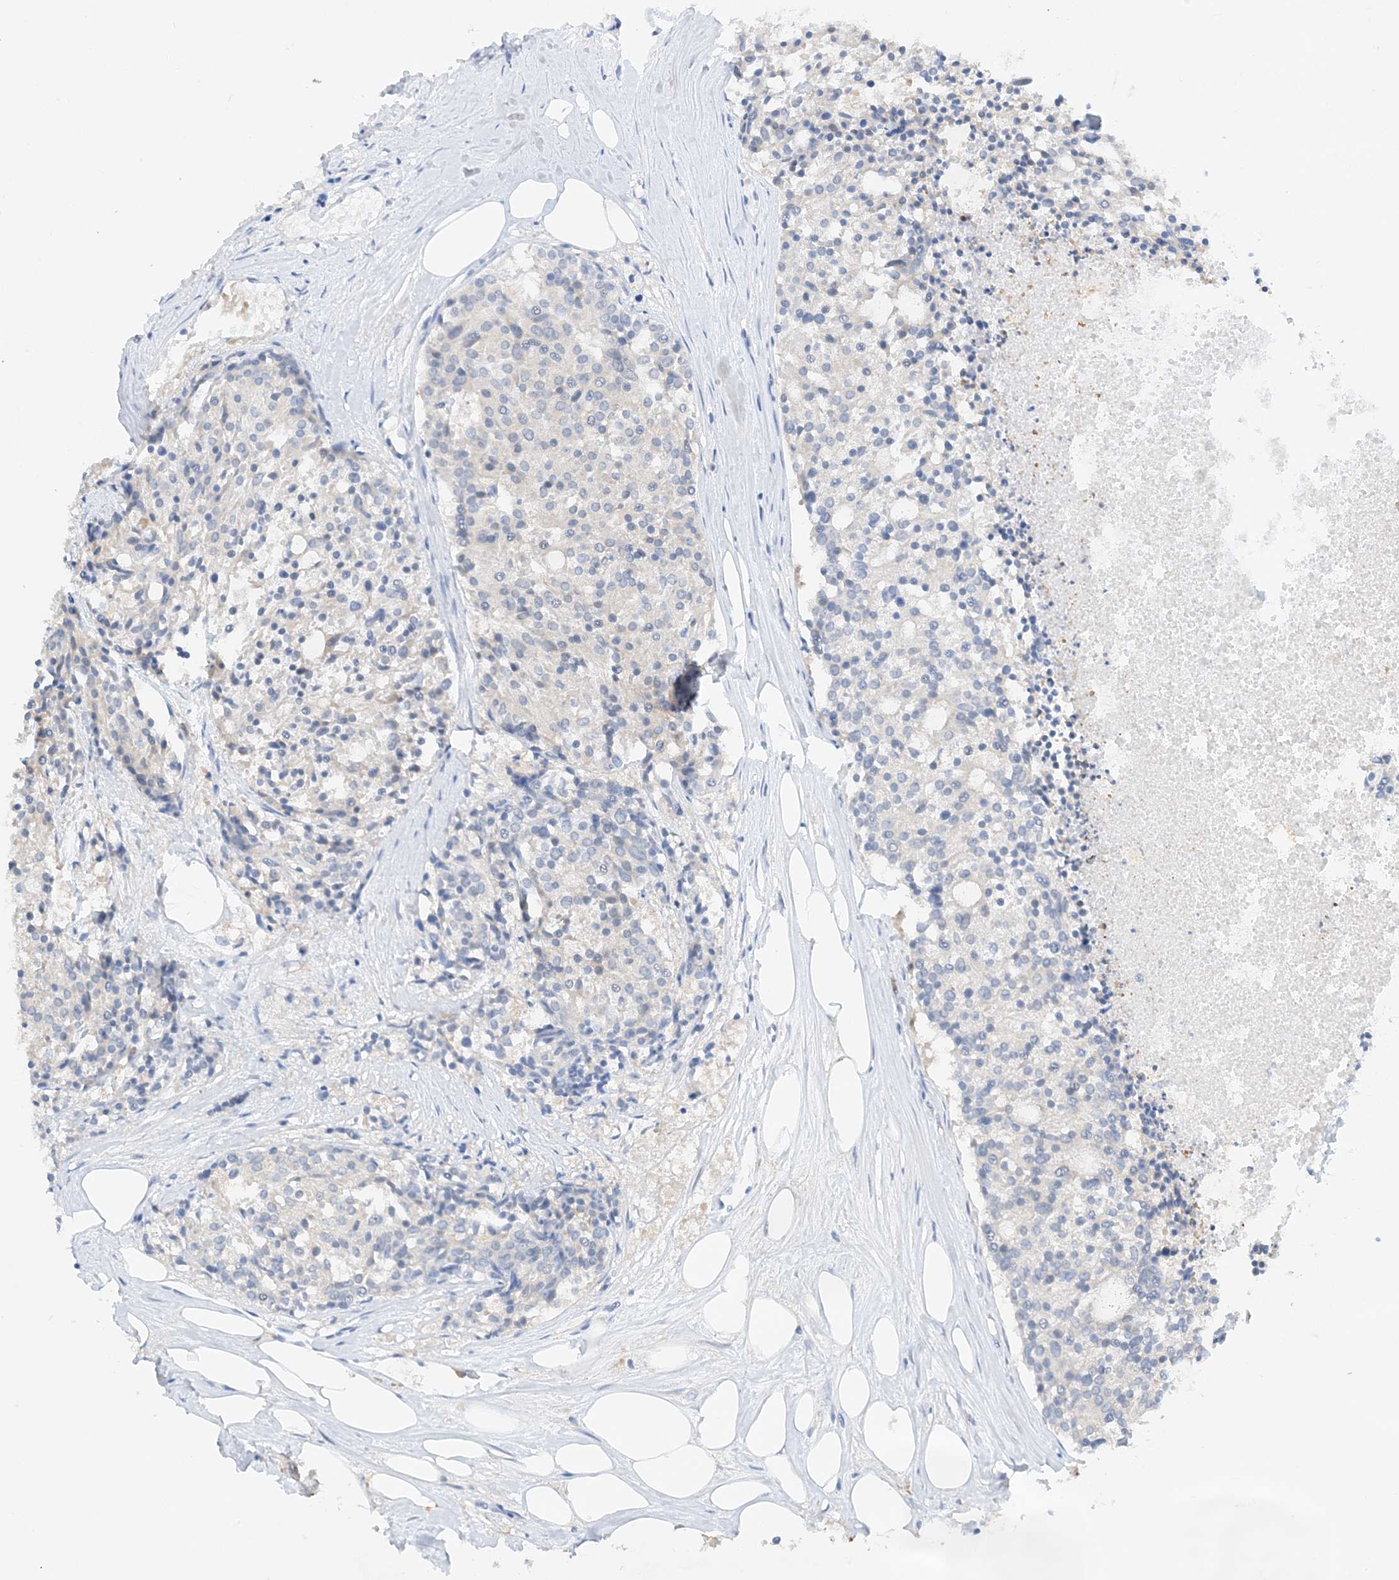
{"staining": {"intensity": "negative", "quantity": "none", "location": "none"}, "tissue": "carcinoid", "cell_type": "Tumor cells", "image_type": "cancer", "snomed": [{"axis": "morphology", "description": "Carcinoid, malignant, NOS"}, {"axis": "topography", "description": "Pancreas"}], "caption": "The IHC histopathology image has no significant expression in tumor cells of carcinoid tissue.", "gene": "KIFBP", "patient": {"sex": "female", "age": 54}}